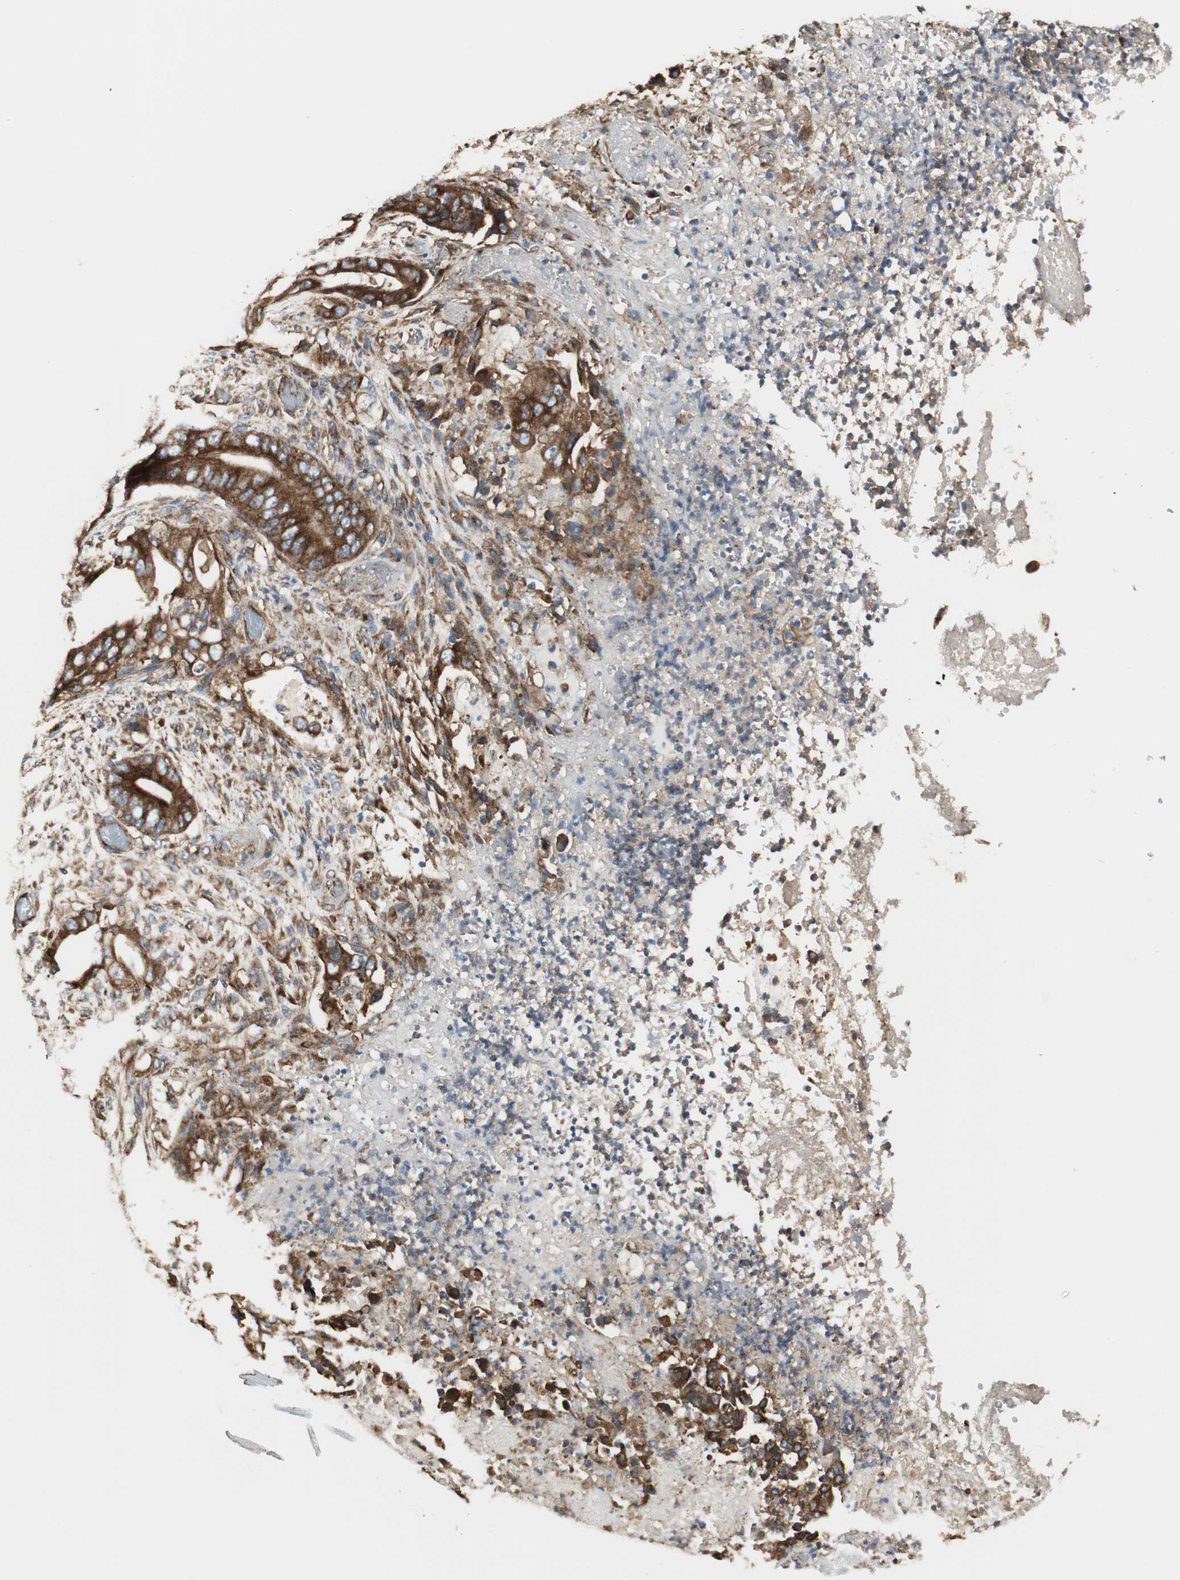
{"staining": {"intensity": "strong", "quantity": ">75%", "location": "cytoplasmic/membranous"}, "tissue": "stomach cancer", "cell_type": "Tumor cells", "image_type": "cancer", "snomed": [{"axis": "morphology", "description": "Adenocarcinoma, NOS"}, {"axis": "topography", "description": "Stomach"}], "caption": "Protein staining of stomach cancer (adenocarcinoma) tissue exhibits strong cytoplasmic/membranous expression in approximately >75% of tumor cells.", "gene": "H6PD", "patient": {"sex": "female", "age": 73}}